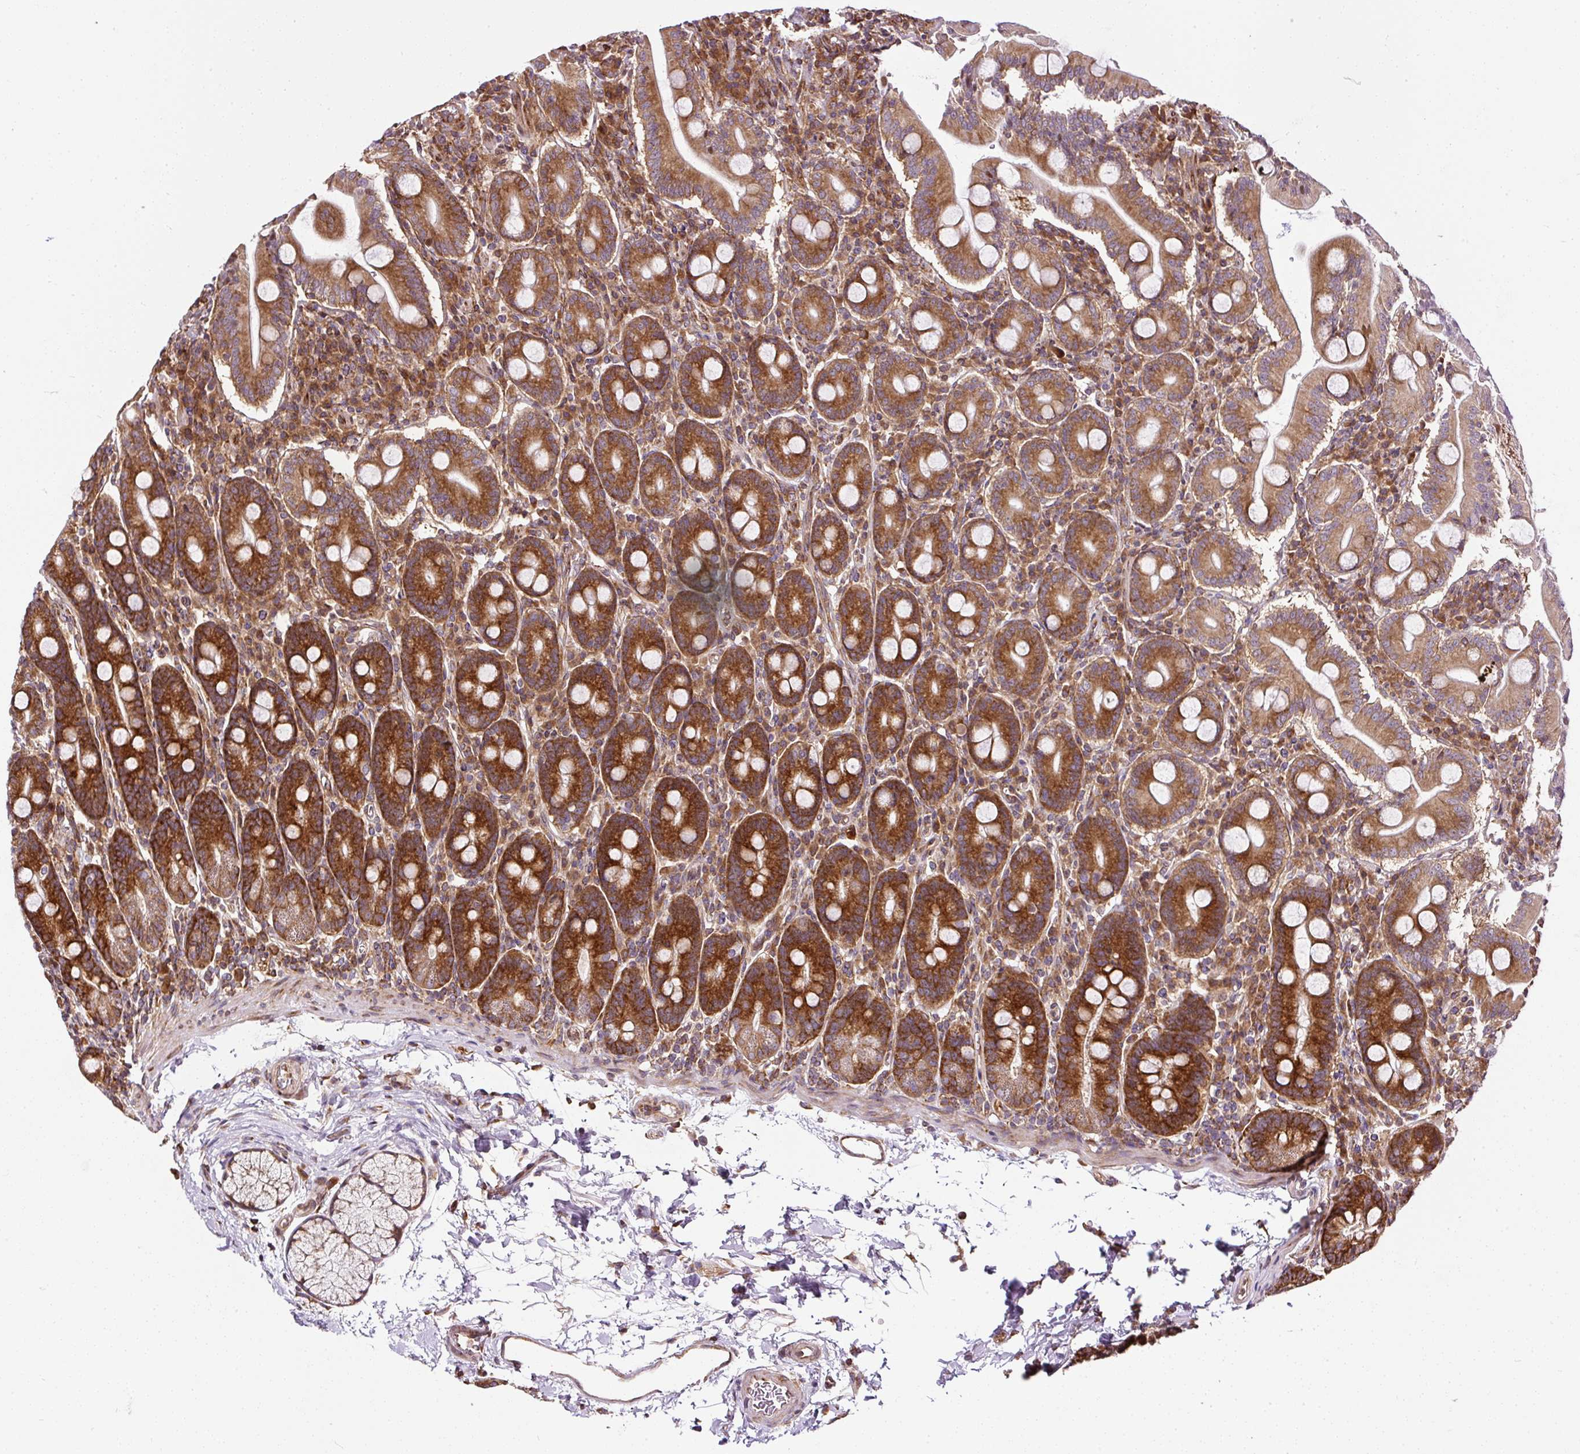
{"staining": {"intensity": "strong", "quantity": "25%-75%", "location": "cytoplasmic/membranous"}, "tissue": "duodenum", "cell_type": "Glandular cells", "image_type": "normal", "snomed": [{"axis": "morphology", "description": "Normal tissue, NOS"}, {"axis": "topography", "description": "Duodenum"}], "caption": "Immunohistochemical staining of unremarkable human duodenum displays strong cytoplasmic/membranous protein positivity in approximately 25%-75% of glandular cells. The staining was performed using DAB (3,3'-diaminobenzidine), with brown indicating positive protein expression. Nuclei are stained blue with hematoxylin.", "gene": "KDM4E", "patient": {"sex": "male", "age": 35}}